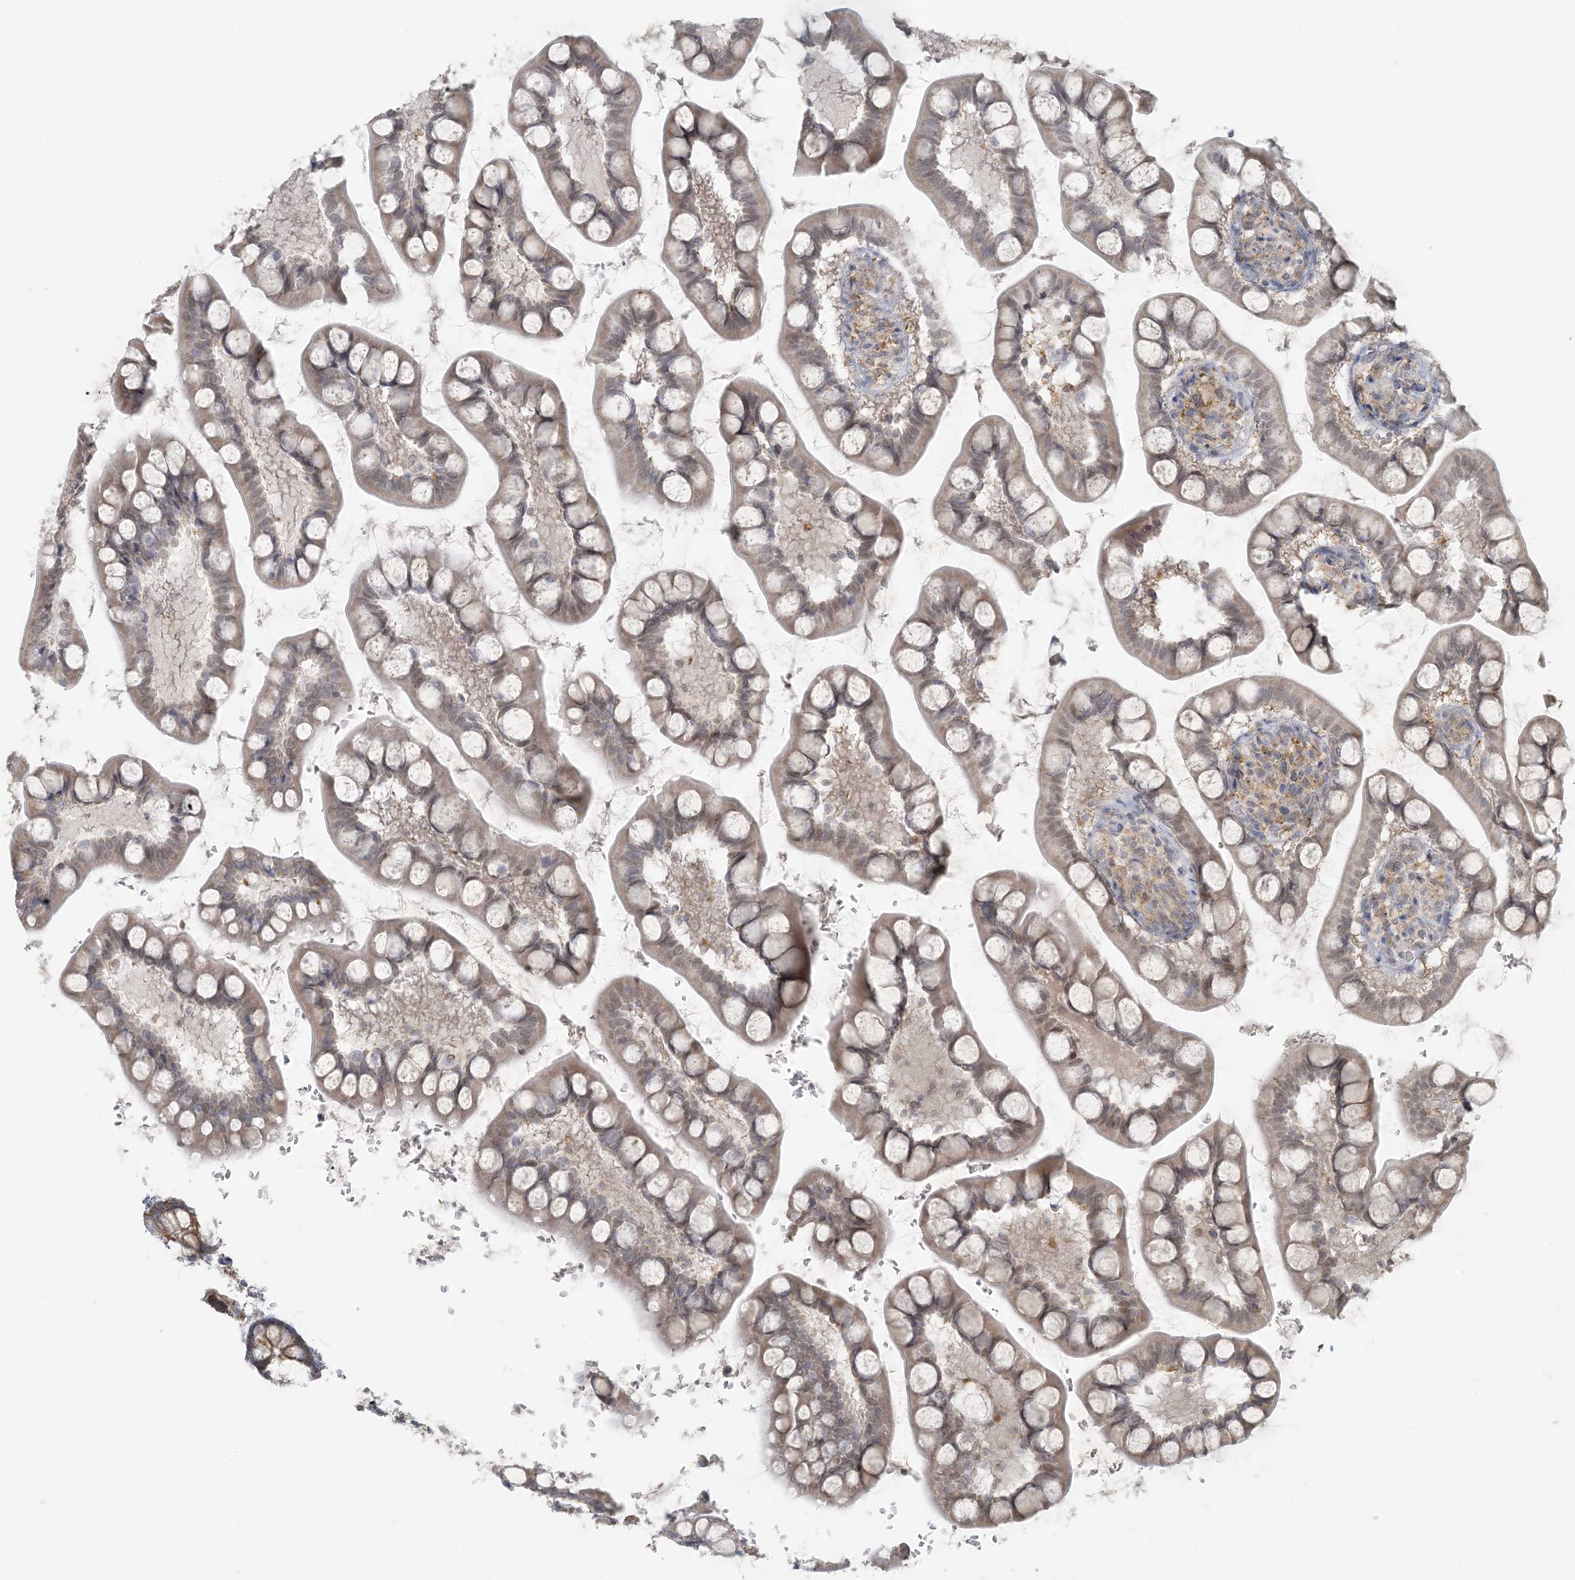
{"staining": {"intensity": "moderate", "quantity": ">75%", "location": "cytoplasmic/membranous,nuclear"}, "tissue": "small intestine", "cell_type": "Glandular cells", "image_type": "normal", "snomed": [{"axis": "morphology", "description": "Normal tissue, NOS"}, {"axis": "topography", "description": "Small intestine"}], "caption": "Immunohistochemical staining of unremarkable small intestine exhibits >75% levels of moderate cytoplasmic/membranous,nuclear protein expression in approximately >75% of glandular cells. The staining is performed using DAB brown chromogen to label protein expression. The nuclei are counter-stained blue using hematoxylin.", "gene": "HACL1", "patient": {"sex": "male", "age": 52}}